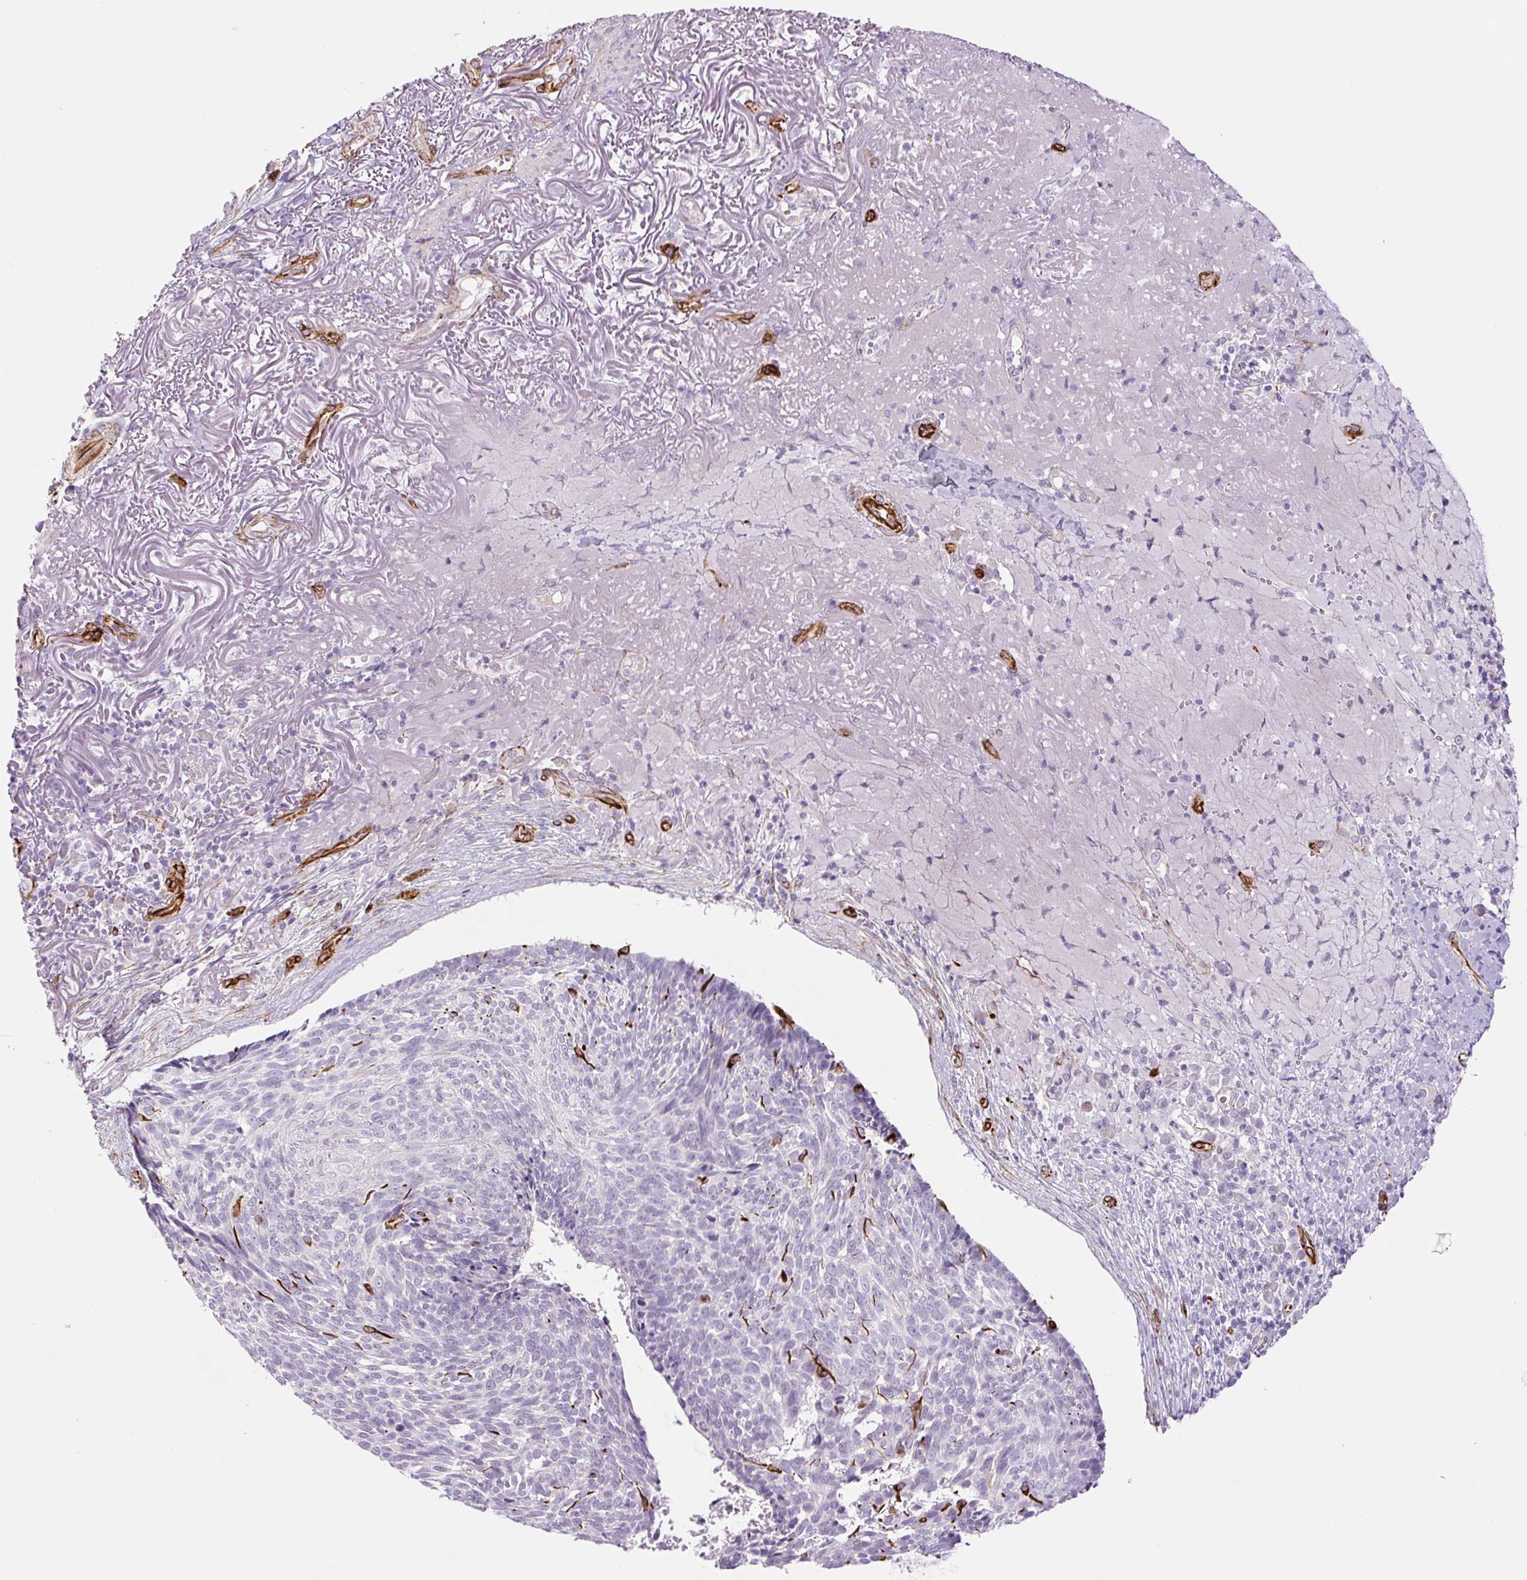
{"staining": {"intensity": "negative", "quantity": "none", "location": "none"}, "tissue": "skin cancer", "cell_type": "Tumor cells", "image_type": "cancer", "snomed": [{"axis": "morphology", "description": "Basal cell carcinoma"}, {"axis": "topography", "description": "Skin"}, {"axis": "topography", "description": "Skin of face"}], "caption": "Immunohistochemistry (IHC) histopathology image of human basal cell carcinoma (skin) stained for a protein (brown), which displays no positivity in tumor cells.", "gene": "NES", "patient": {"sex": "female", "age": 95}}